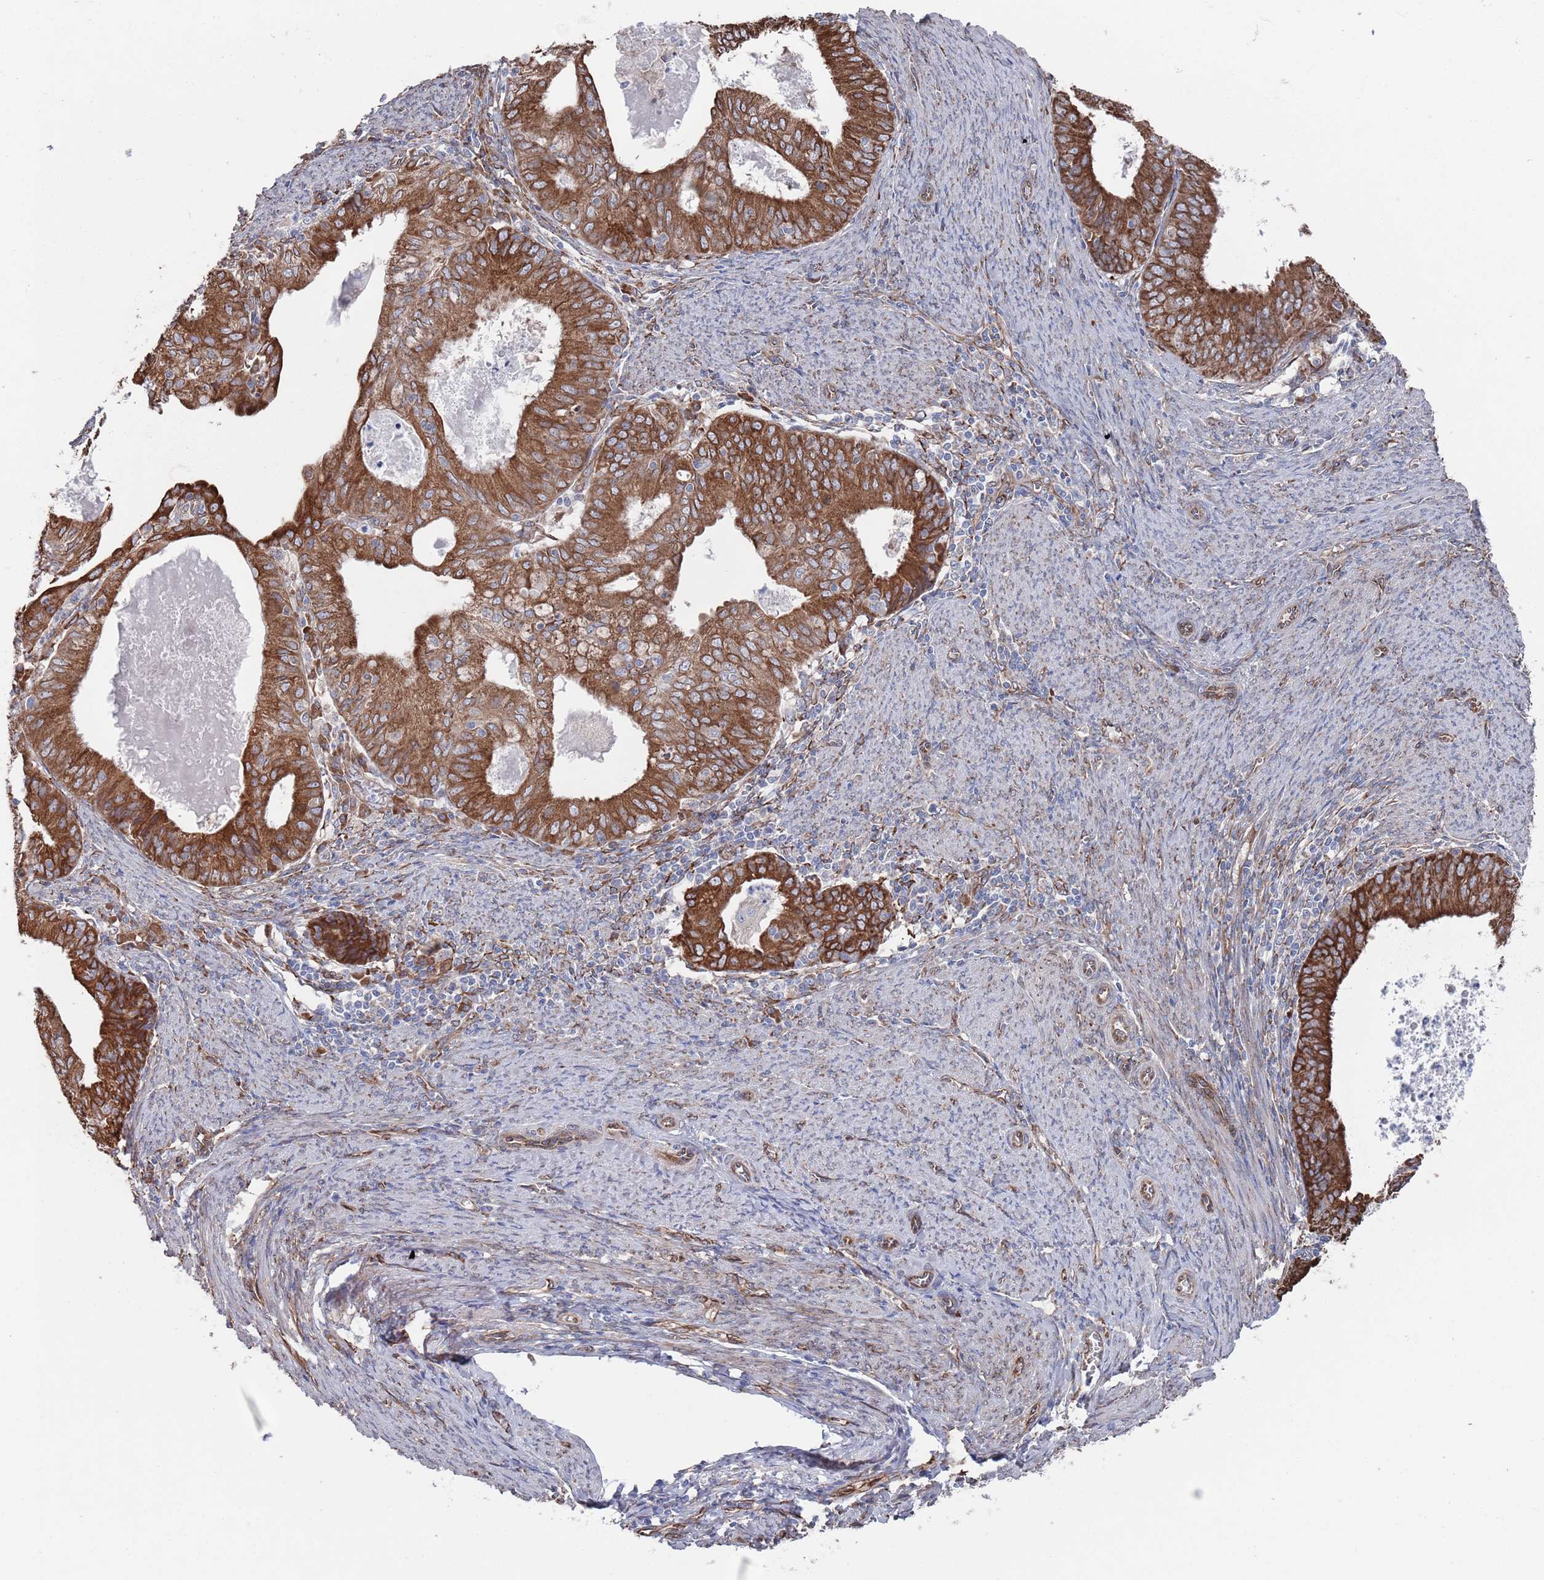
{"staining": {"intensity": "strong", "quantity": ">75%", "location": "cytoplasmic/membranous"}, "tissue": "endometrial cancer", "cell_type": "Tumor cells", "image_type": "cancer", "snomed": [{"axis": "morphology", "description": "Adenocarcinoma, NOS"}, {"axis": "topography", "description": "Endometrium"}], "caption": "Immunohistochemistry staining of endometrial adenocarcinoma, which shows high levels of strong cytoplasmic/membranous expression in approximately >75% of tumor cells indicating strong cytoplasmic/membranous protein expression. The staining was performed using DAB (3,3'-diaminobenzidine) (brown) for protein detection and nuclei were counterstained in hematoxylin (blue).", "gene": "CCDC106", "patient": {"sex": "female", "age": 57}}